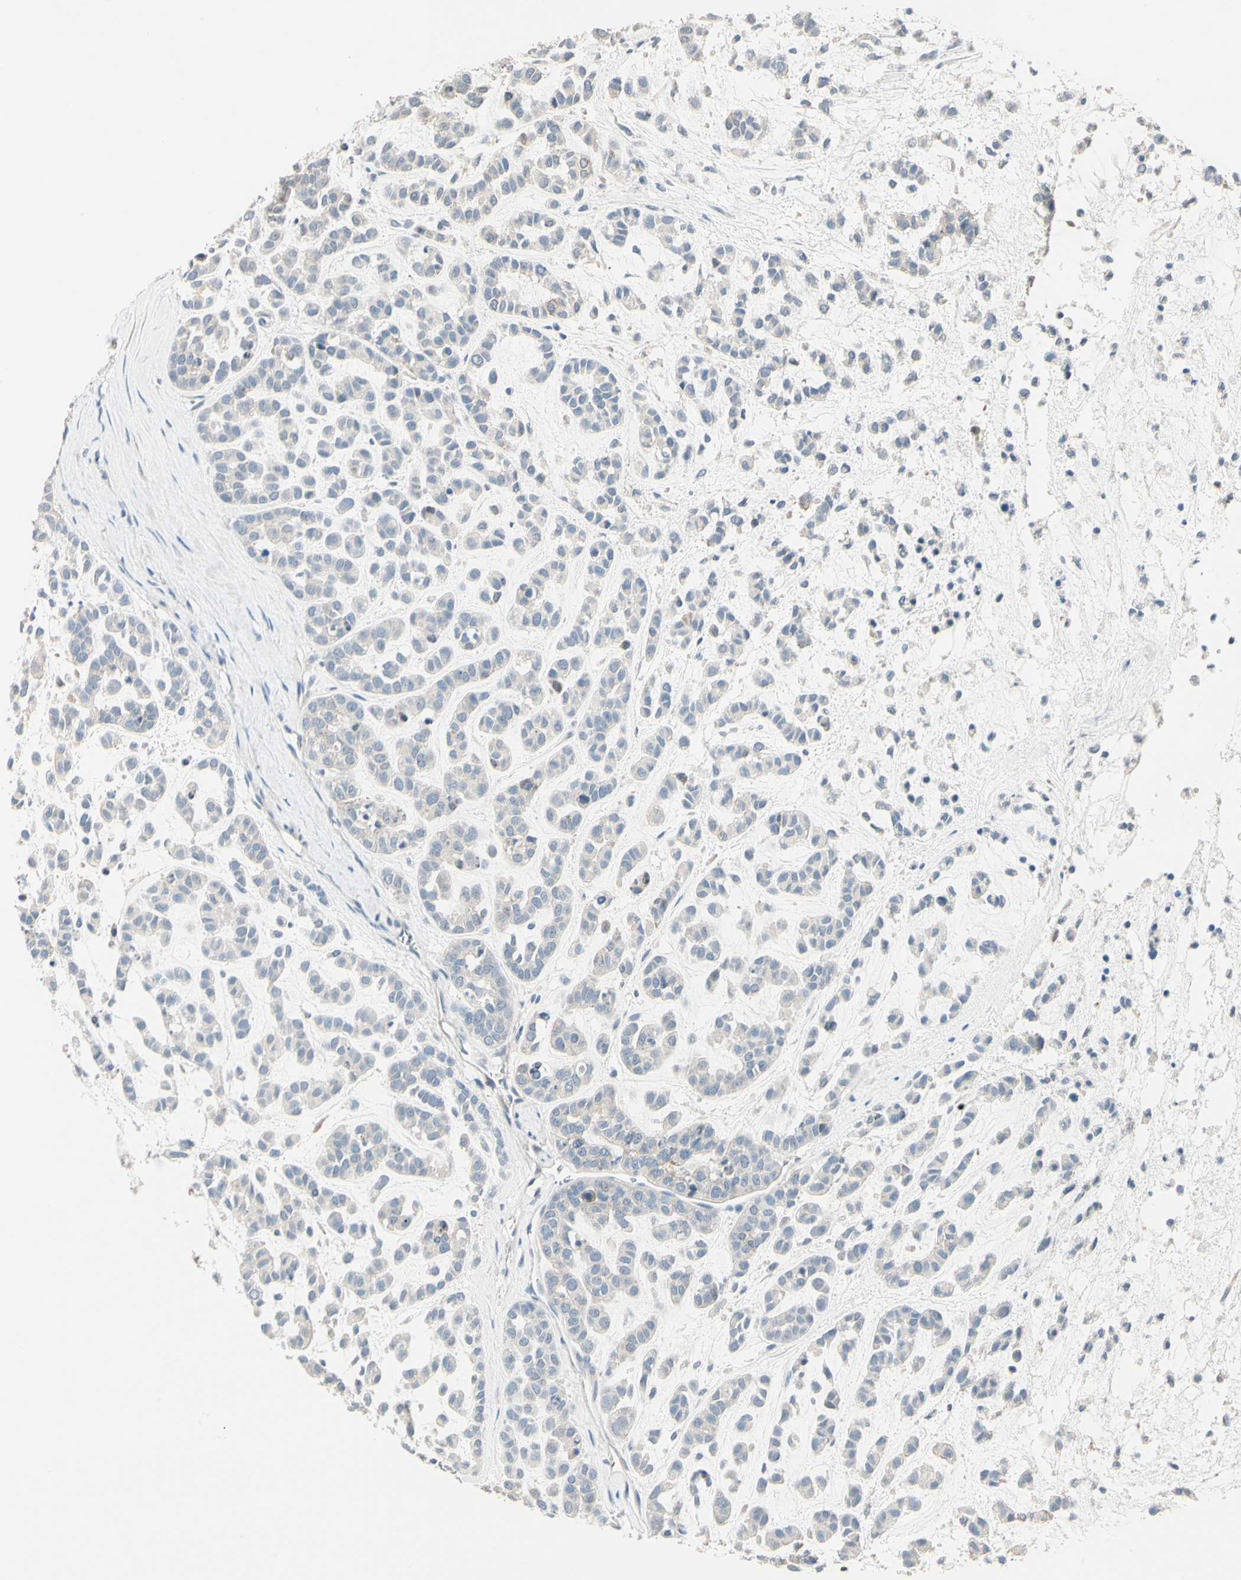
{"staining": {"intensity": "negative", "quantity": "none", "location": "none"}, "tissue": "head and neck cancer", "cell_type": "Tumor cells", "image_type": "cancer", "snomed": [{"axis": "morphology", "description": "Adenocarcinoma, NOS"}, {"axis": "morphology", "description": "Adenoma, NOS"}, {"axis": "topography", "description": "Head-Neck"}], "caption": "Micrograph shows no significant protein staining in tumor cells of head and neck cancer.", "gene": "DUSP12", "patient": {"sex": "female", "age": 55}}